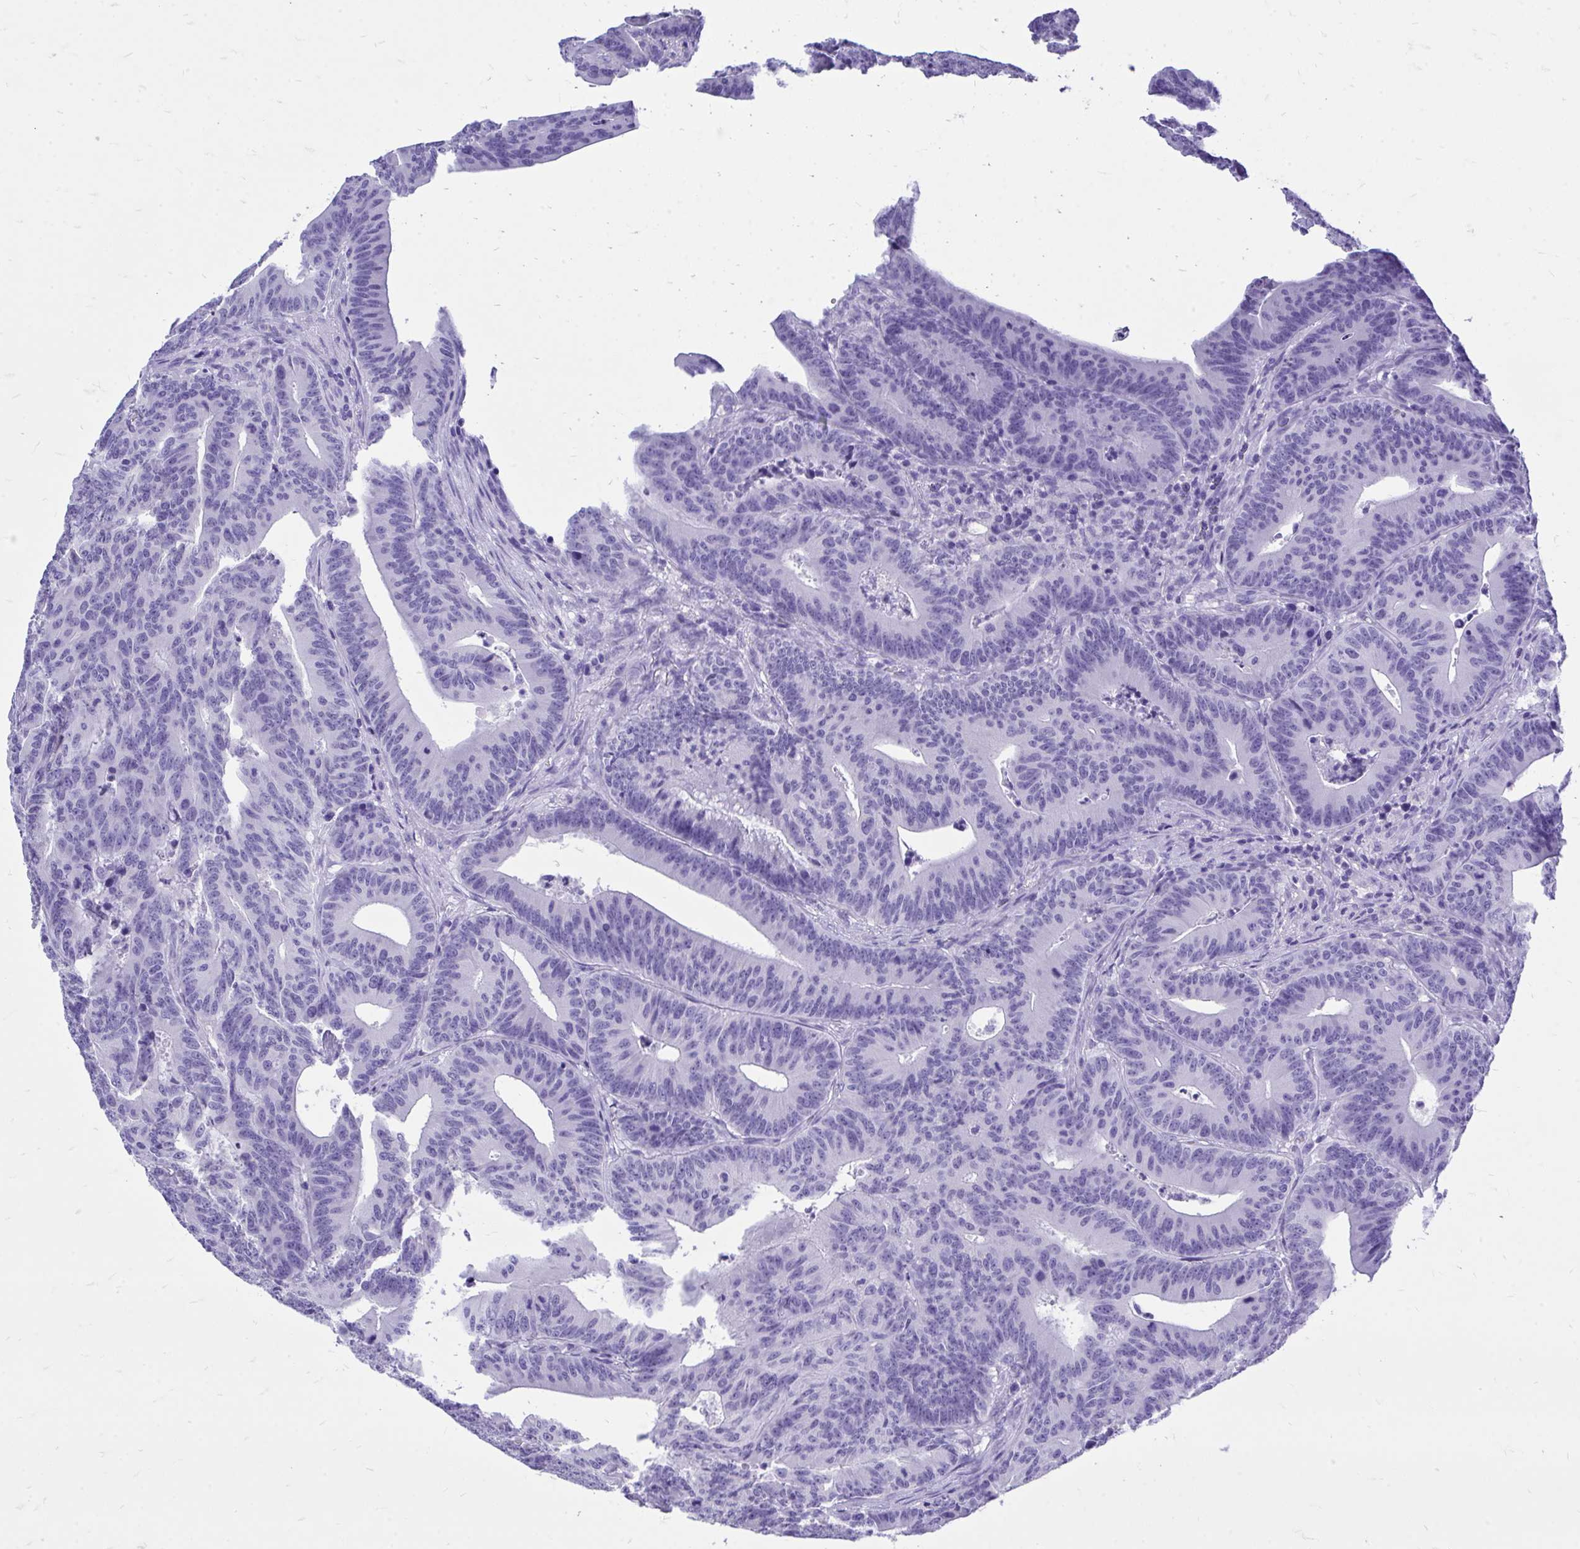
{"staining": {"intensity": "negative", "quantity": "none", "location": "none"}, "tissue": "colorectal cancer", "cell_type": "Tumor cells", "image_type": "cancer", "snomed": [{"axis": "morphology", "description": "Adenocarcinoma, NOS"}, {"axis": "topography", "description": "Colon"}], "caption": "Tumor cells are negative for protein expression in human adenocarcinoma (colorectal).", "gene": "MON1A", "patient": {"sex": "female", "age": 78}}